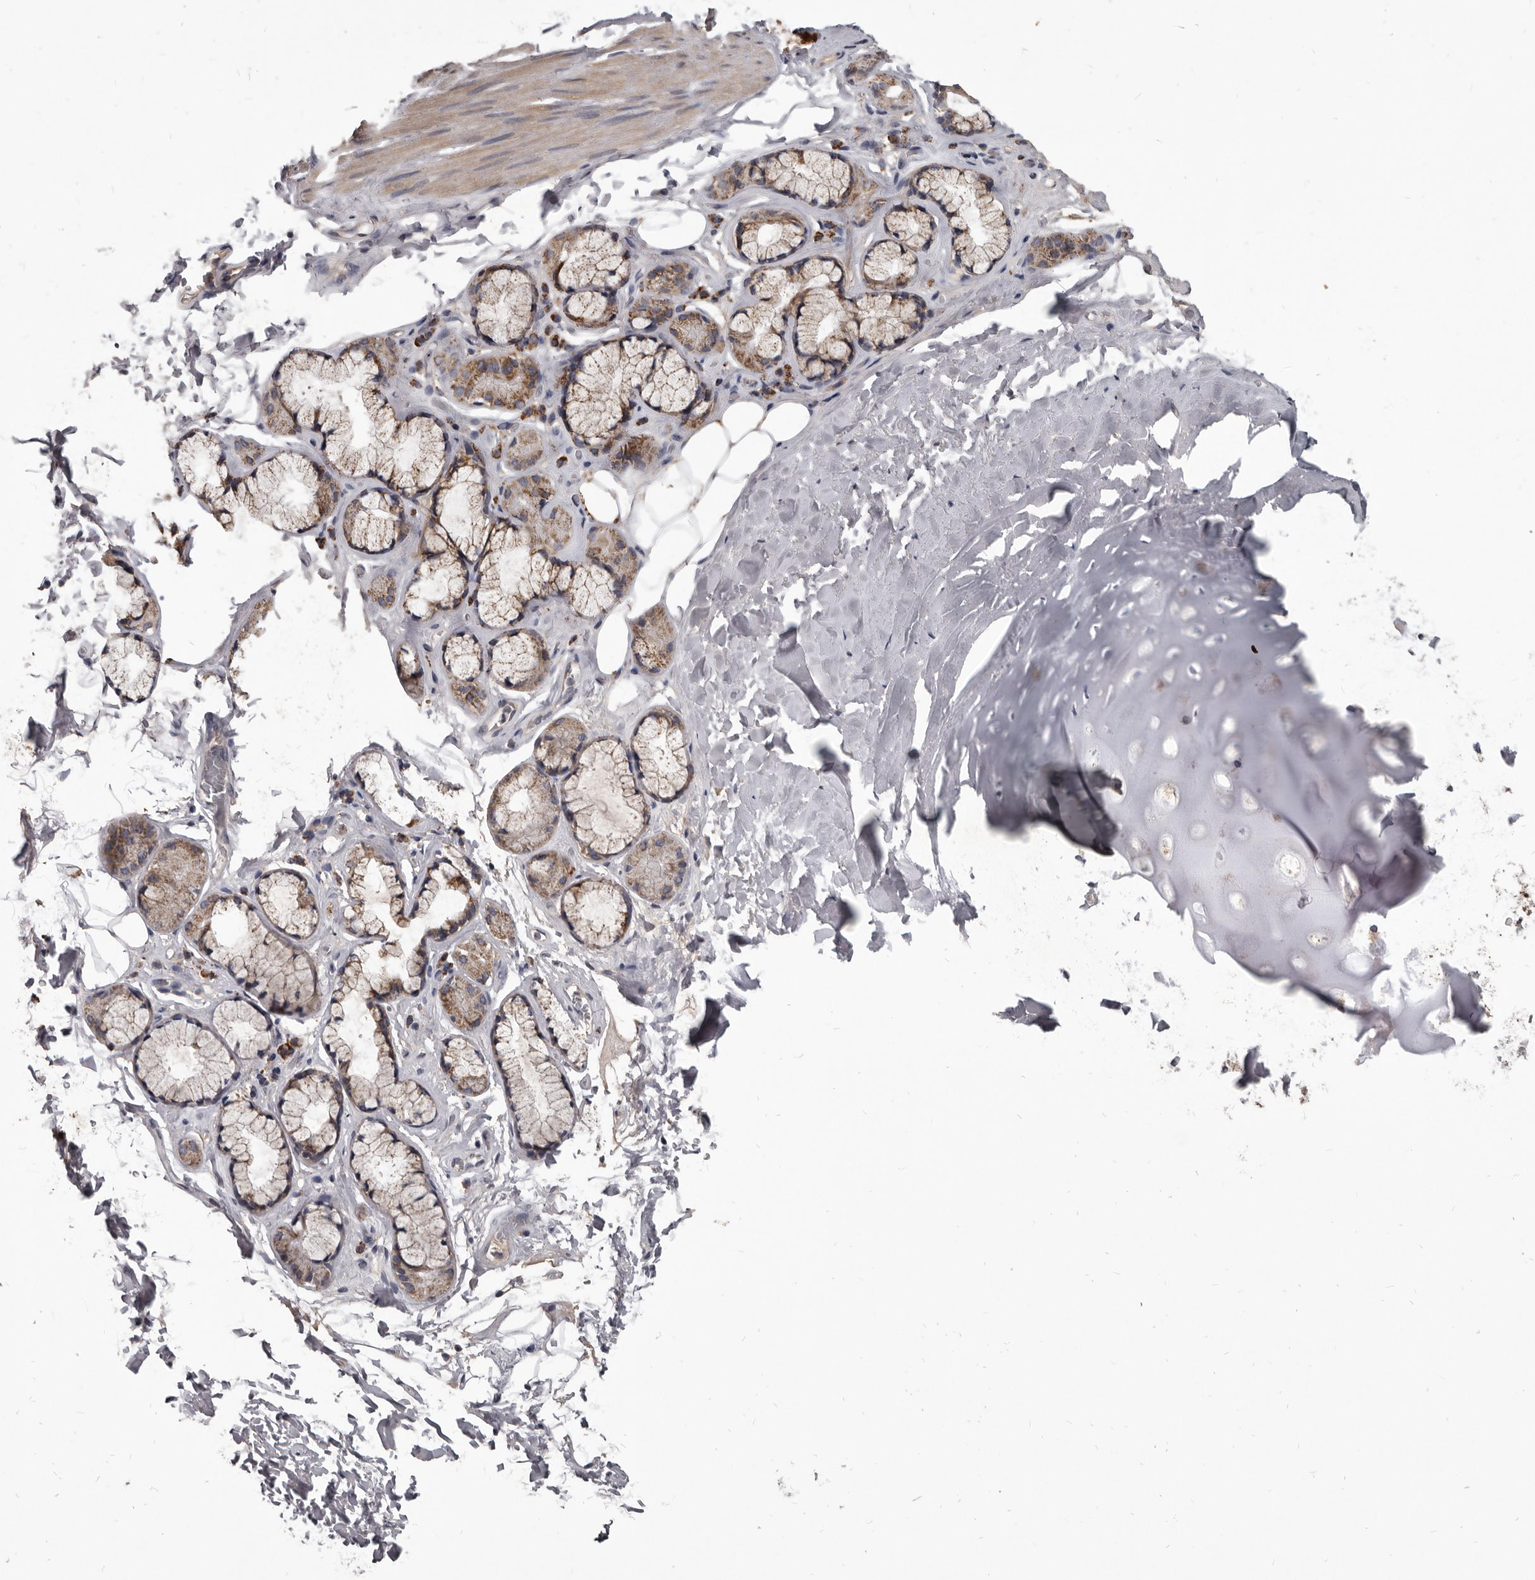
{"staining": {"intensity": "negative", "quantity": "none", "location": "none"}, "tissue": "adipose tissue", "cell_type": "Adipocytes", "image_type": "normal", "snomed": [{"axis": "morphology", "description": "Normal tissue, NOS"}, {"axis": "topography", "description": "Cartilage tissue"}], "caption": "This is an immunohistochemistry image of normal adipose tissue. There is no positivity in adipocytes.", "gene": "ALDH5A1", "patient": {"sex": "female", "age": 63}}